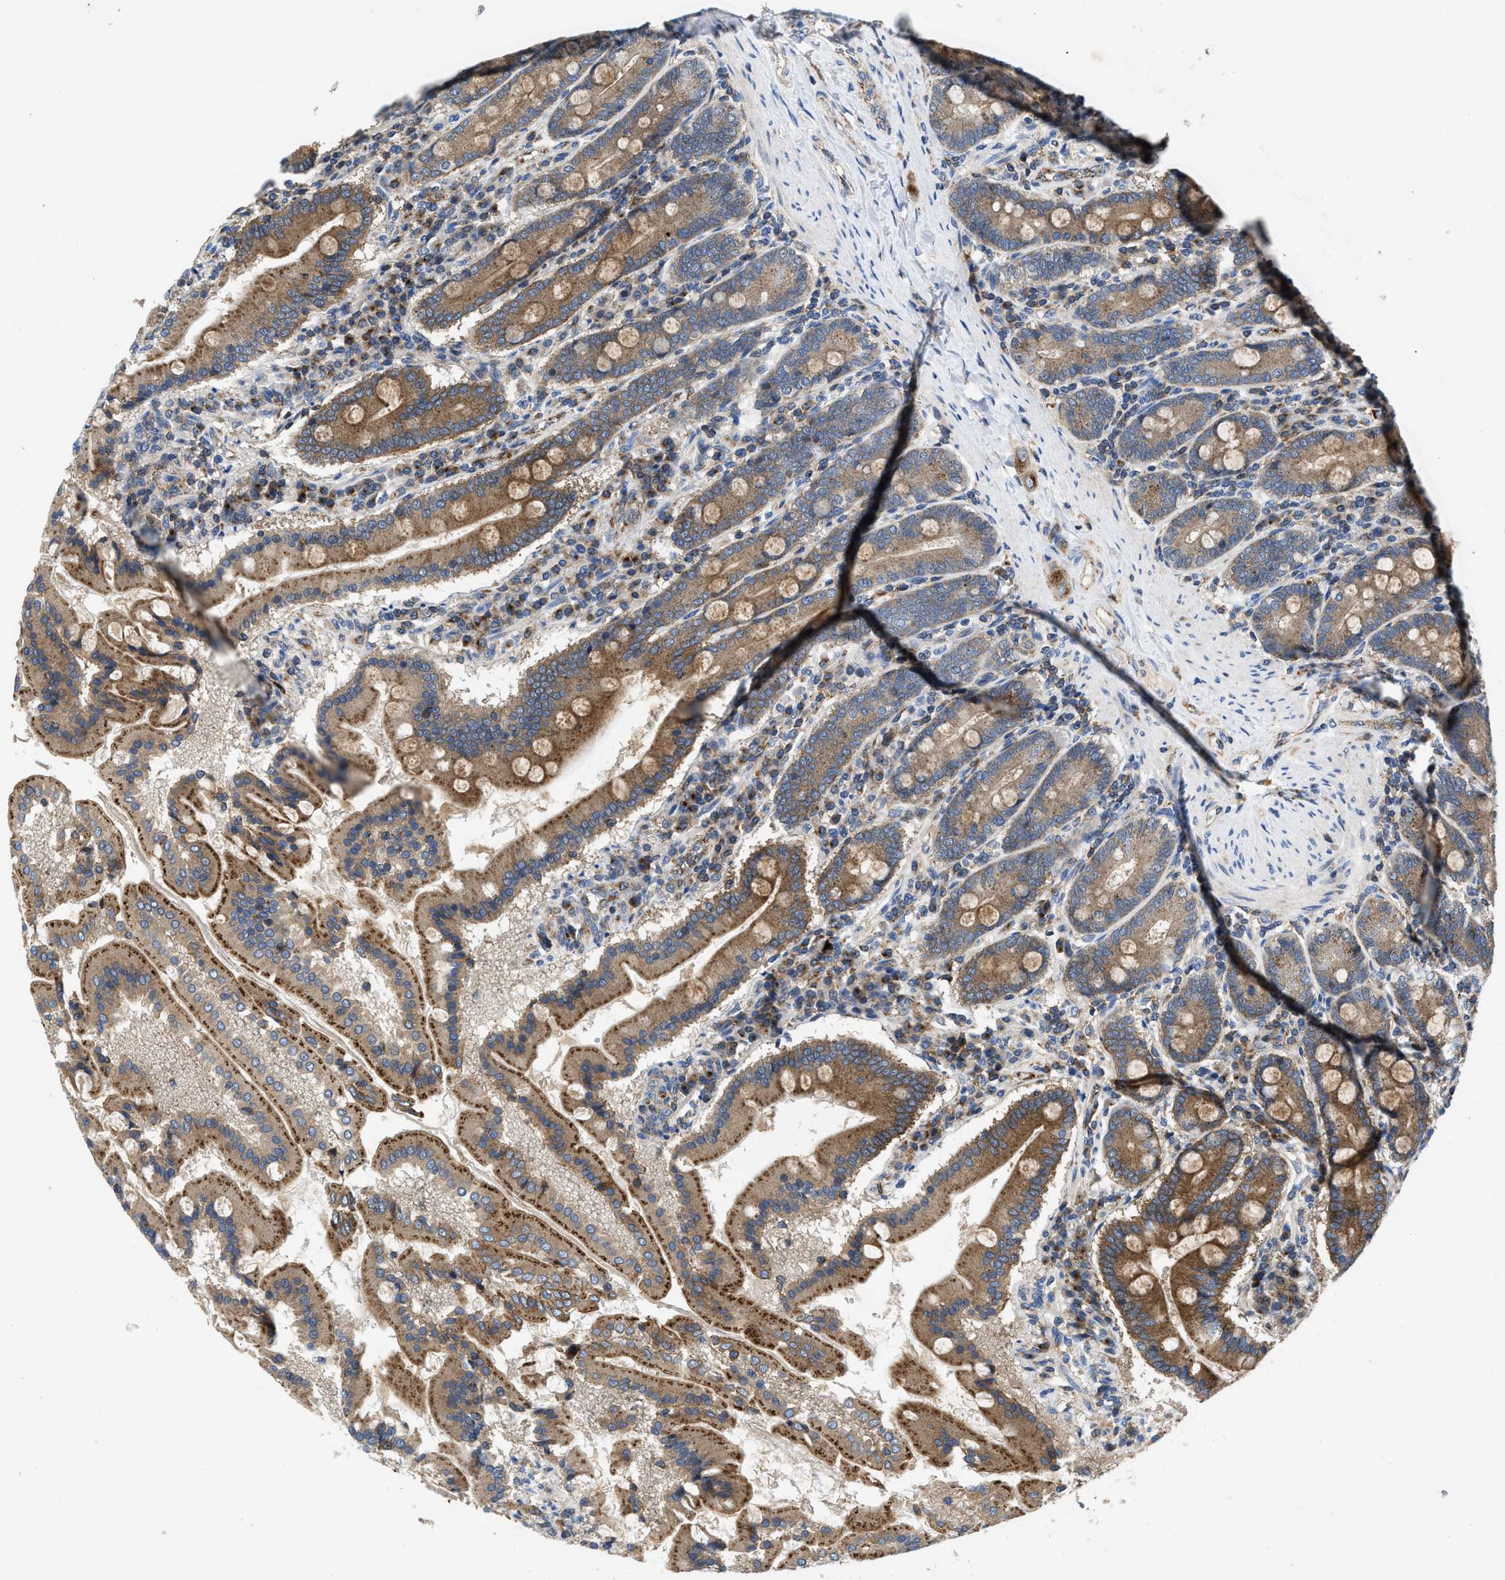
{"staining": {"intensity": "strong", "quantity": ">75%", "location": "cytoplasmic/membranous"}, "tissue": "duodenum", "cell_type": "Glandular cells", "image_type": "normal", "snomed": [{"axis": "morphology", "description": "Normal tissue, NOS"}, {"axis": "topography", "description": "Duodenum"}], "caption": "A high amount of strong cytoplasmic/membranous positivity is identified in about >75% of glandular cells in benign duodenum.", "gene": "ENPP4", "patient": {"sex": "male", "age": 50}}